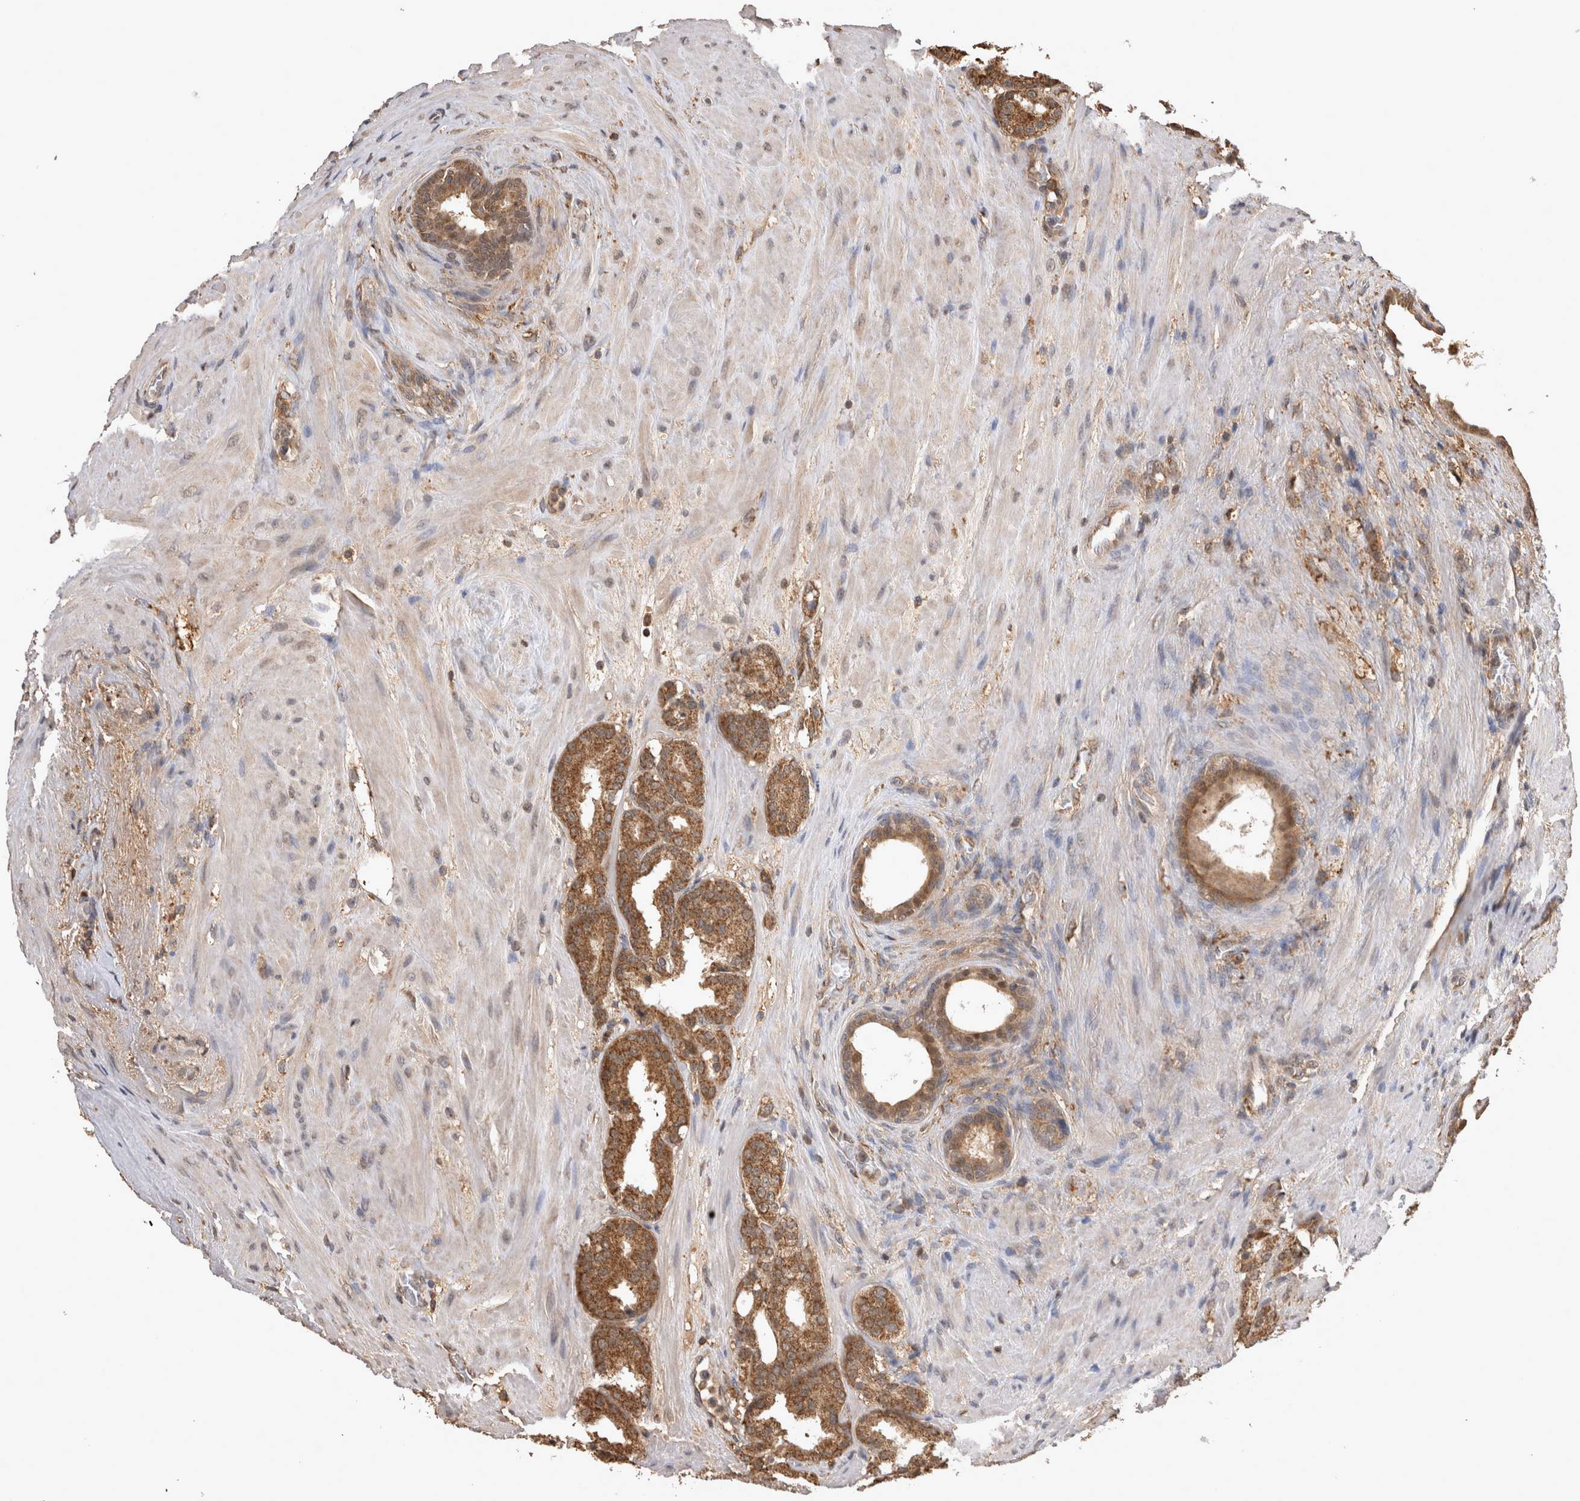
{"staining": {"intensity": "moderate", "quantity": ">75%", "location": "cytoplasmic/membranous"}, "tissue": "prostate cancer", "cell_type": "Tumor cells", "image_type": "cancer", "snomed": [{"axis": "morphology", "description": "Adenocarcinoma, Low grade"}, {"axis": "topography", "description": "Prostate"}], "caption": "This is a photomicrograph of immunohistochemistry staining of prostate cancer, which shows moderate positivity in the cytoplasmic/membranous of tumor cells.", "gene": "PREP", "patient": {"sex": "male", "age": 69}}